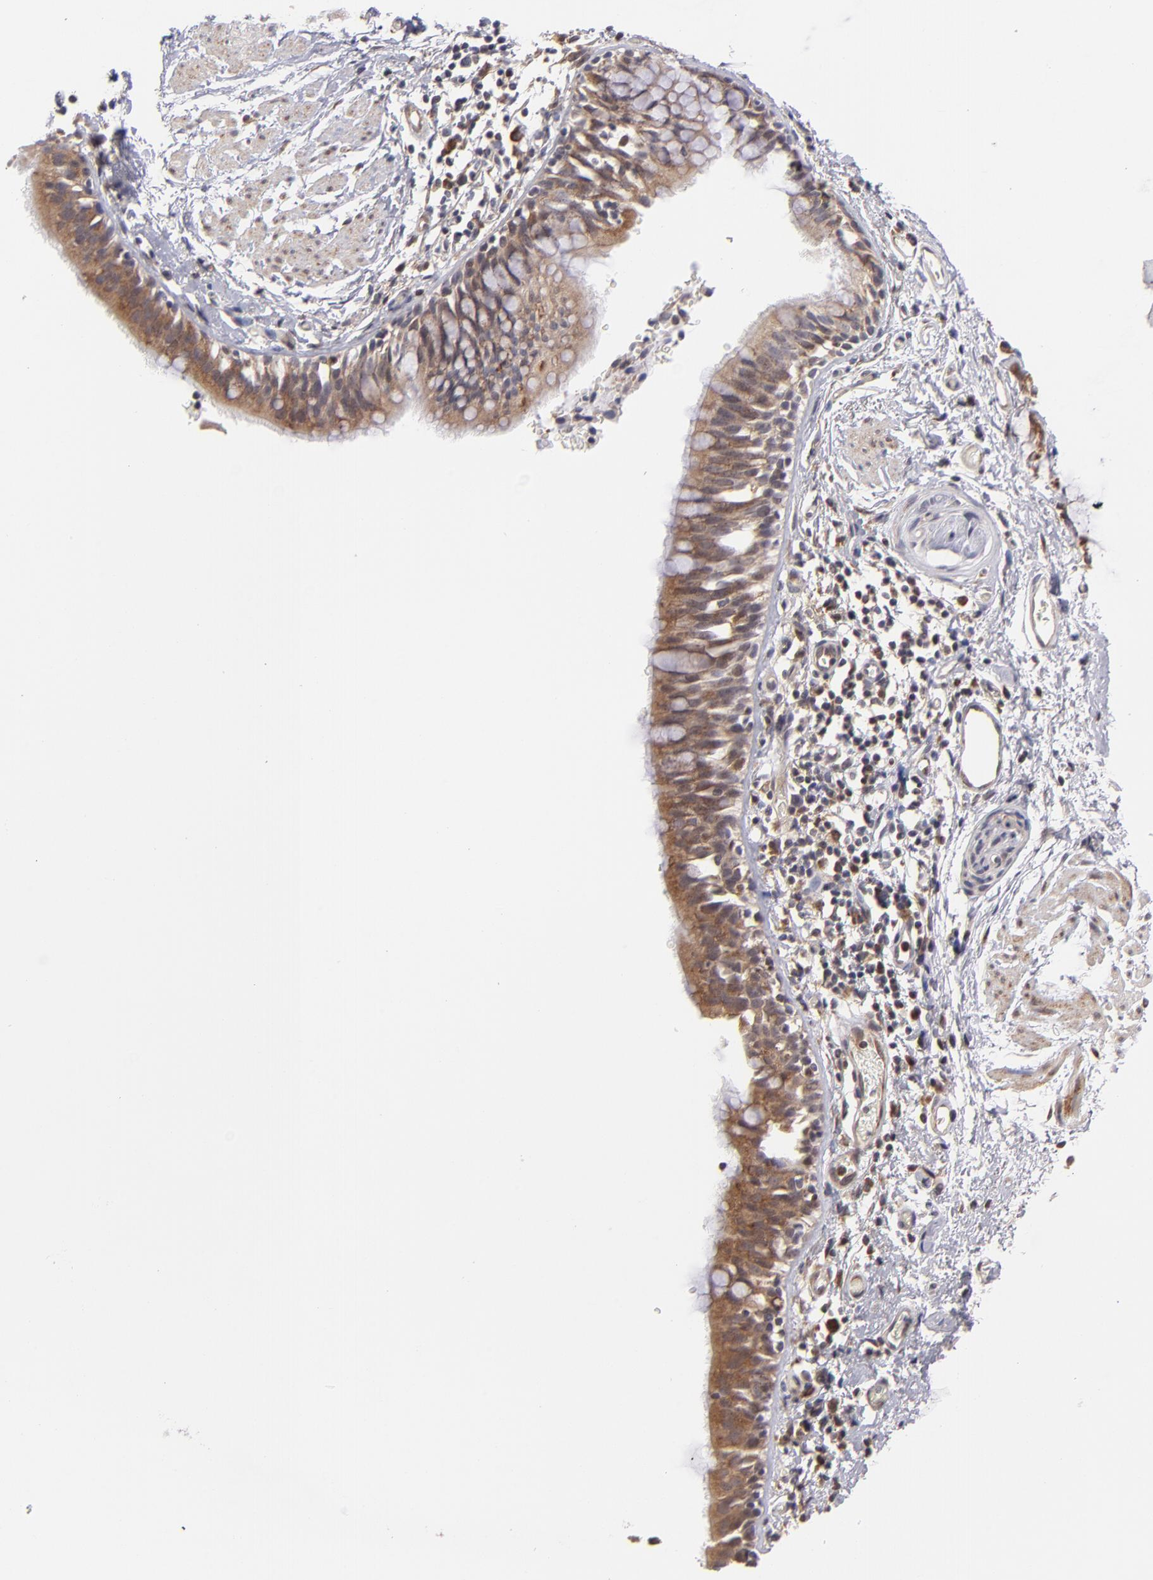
{"staining": {"intensity": "moderate", "quantity": ">75%", "location": "cytoplasmic/membranous"}, "tissue": "bronchus", "cell_type": "Respiratory epithelial cells", "image_type": "normal", "snomed": [{"axis": "morphology", "description": "Normal tissue, NOS"}, {"axis": "topography", "description": "Lymph node of abdomen"}, {"axis": "topography", "description": "Lymph node of pelvis"}], "caption": "Immunohistochemistry micrograph of unremarkable bronchus stained for a protein (brown), which displays medium levels of moderate cytoplasmic/membranous expression in about >75% of respiratory epithelial cells.", "gene": "CASP1", "patient": {"sex": "female", "age": 65}}